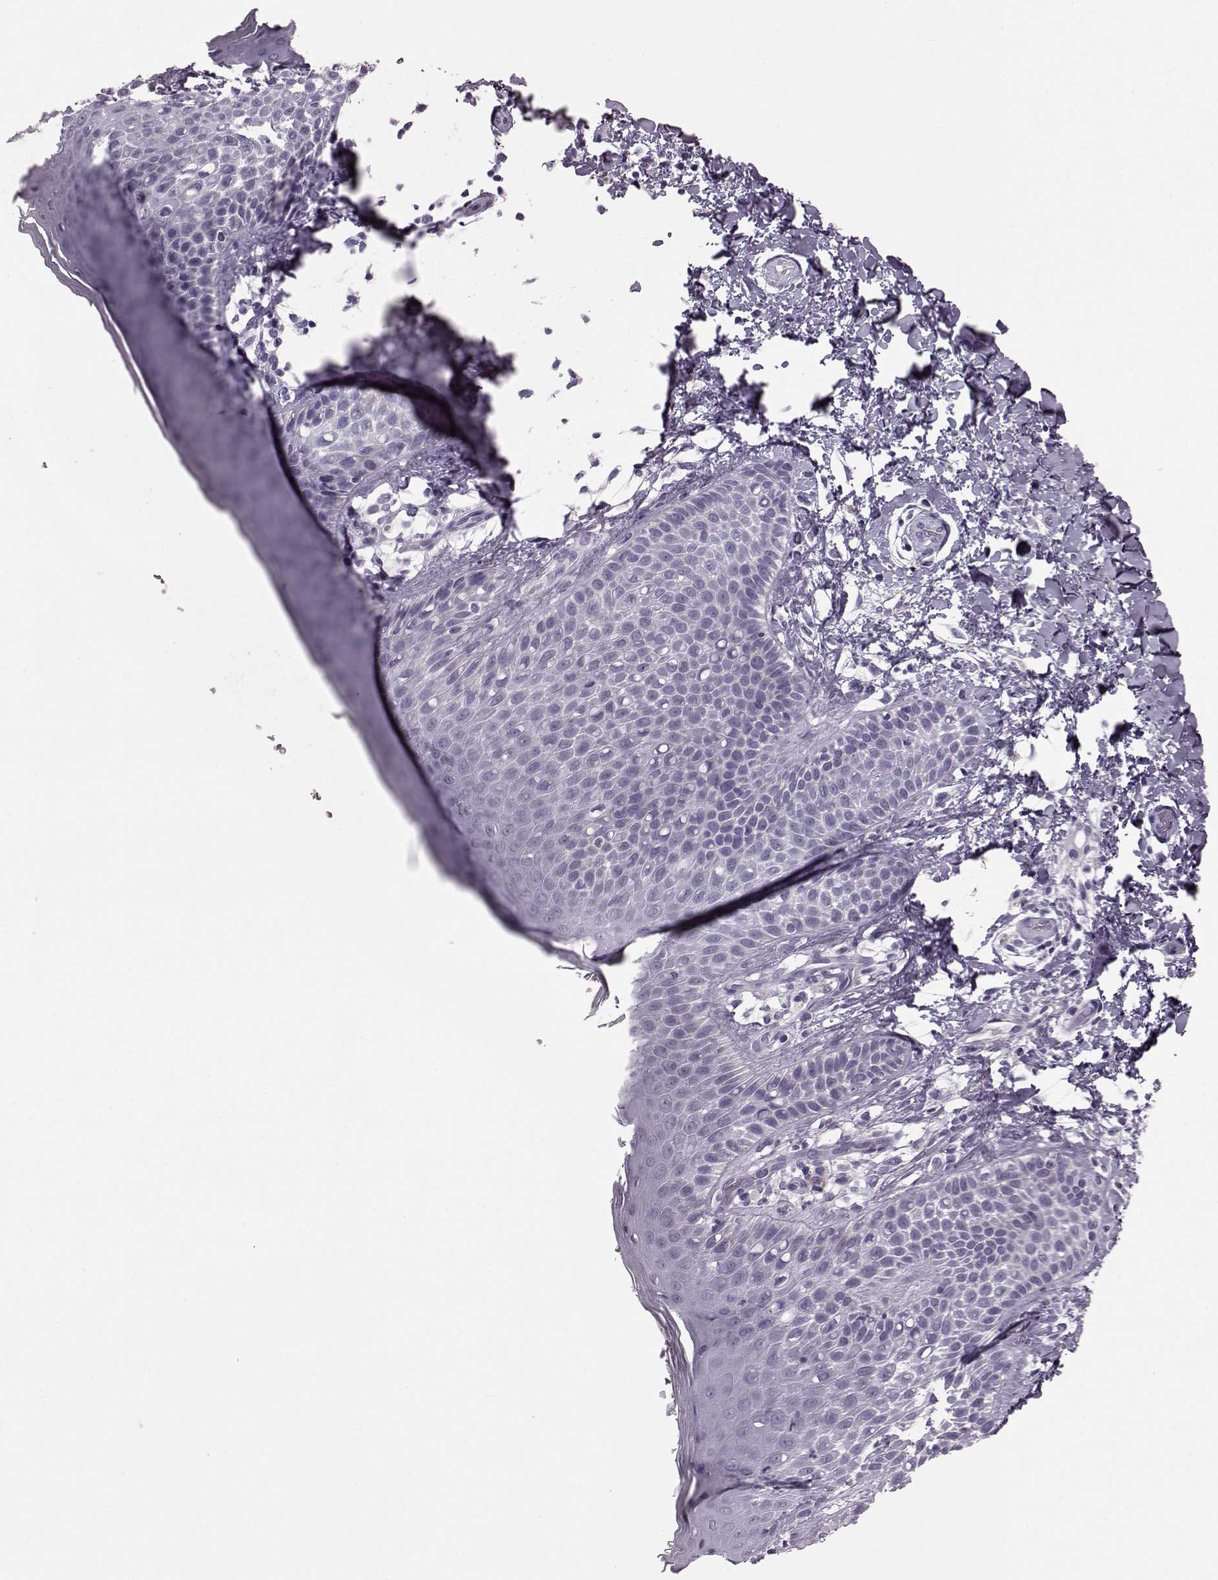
{"staining": {"intensity": "negative", "quantity": "none", "location": "none"}, "tissue": "skin", "cell_type": "Epidermal cells", "image_type": "normal", "snomed": [{"axis": "morphology", "description": "Normal tissue, NOS"}, {"axis": "topography", "description": "Anal"}], "caption": "Skin was stained to show a protein in brown. There is no significant staining in epidermal cells. (DAB (3,3'-diaminobenzidine) immunohistochemistry visualized using brightfield microscopy, high magnification).", "gene": "RIMS2", "patient": {"sex": "male", "age": 36}}